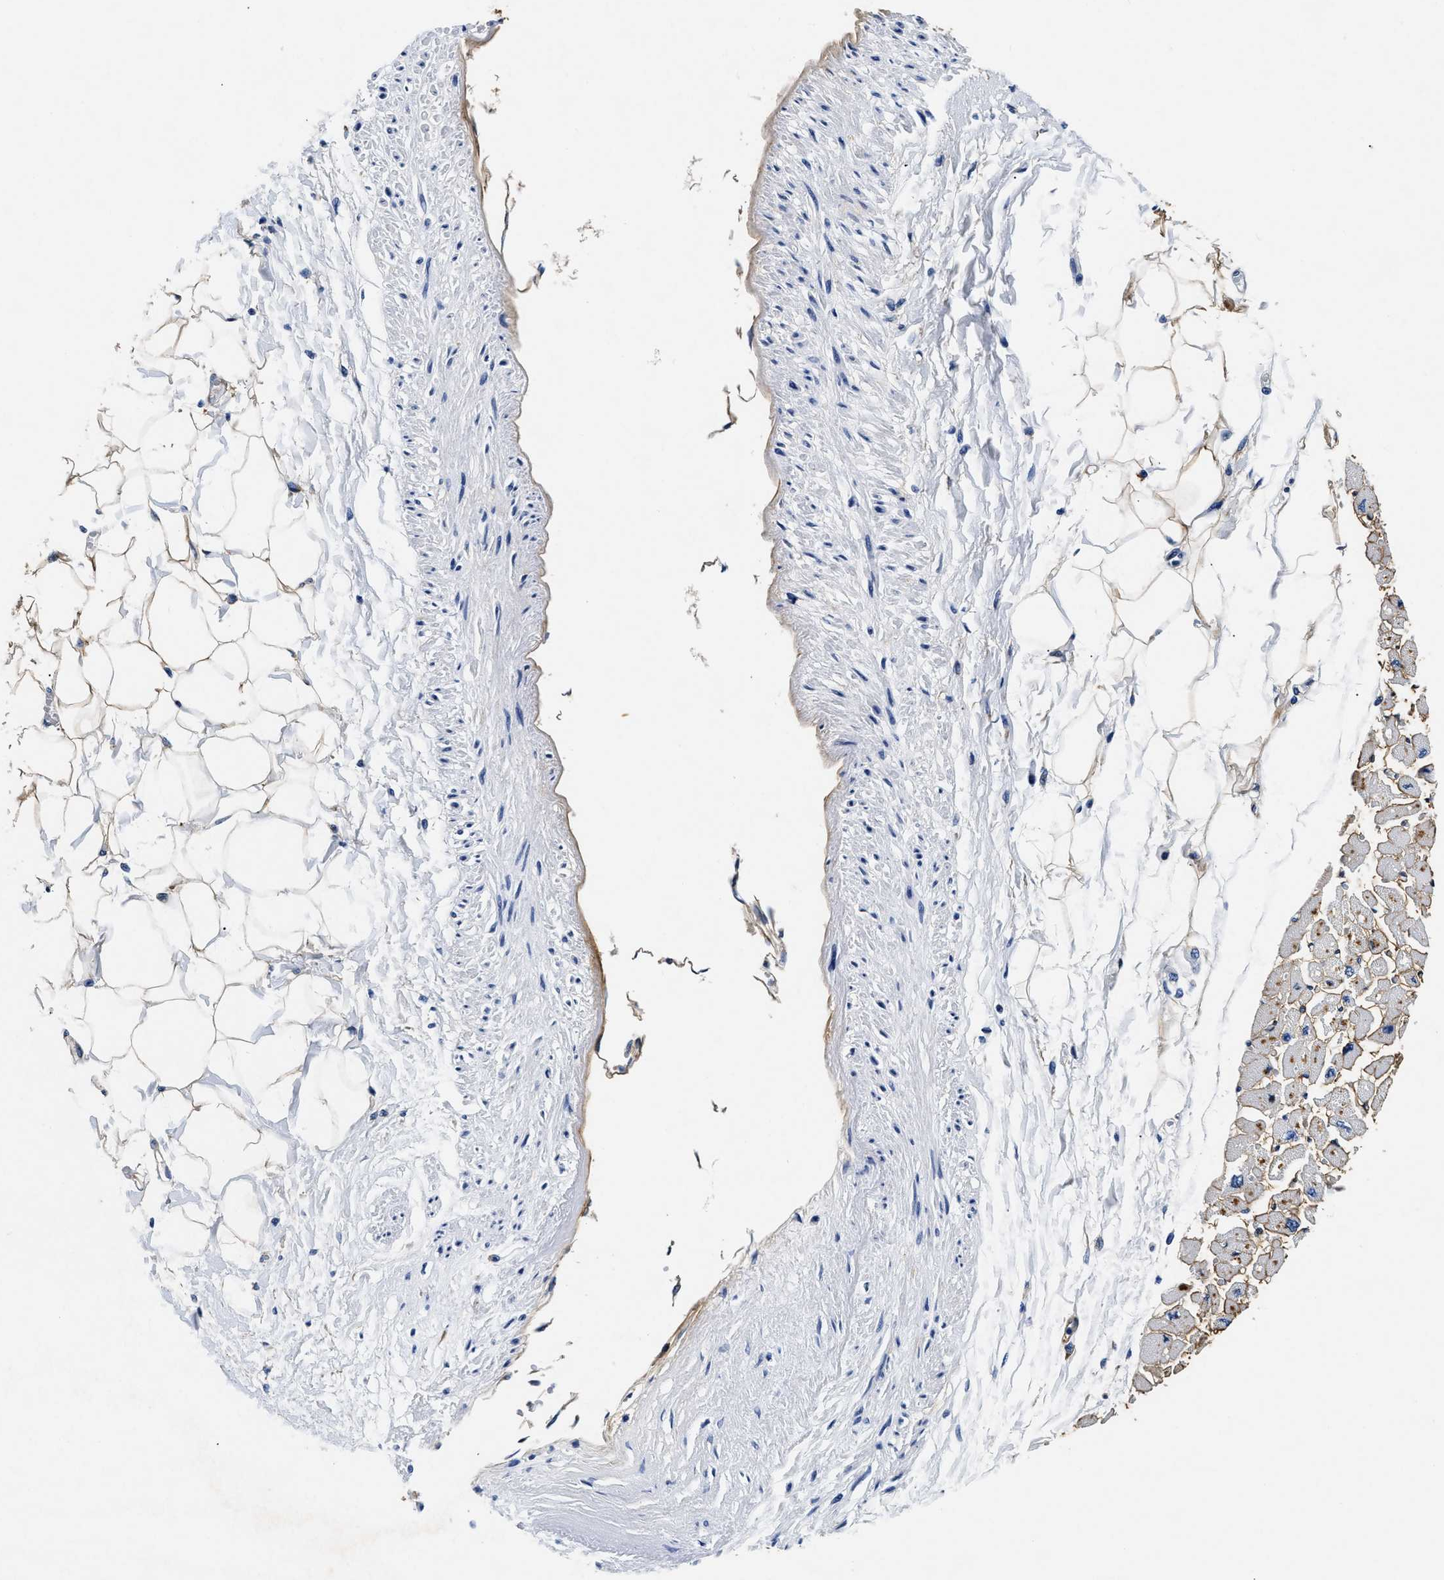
{"staining": {"intensity": "moderate", "quantity": "<25%", "location": "cytoplasmic/membranous"}, "tissue": "heart muscle", "cell_type": "Cardiomyocytes", "image_type": "normal", "snomed": [{"axis": "morphology", "description": "Normal tissue, NOS"}, {"axis": "topography", "description": "Heart"}], "caption": "Protein analysis of normal heart muscle exhibits moderate cytoplasmic/membranous positivity in approximately <25% of cardiomyocytes.", "gene": "LAMA3", "patient": {"sex": "female", "age": 54}}